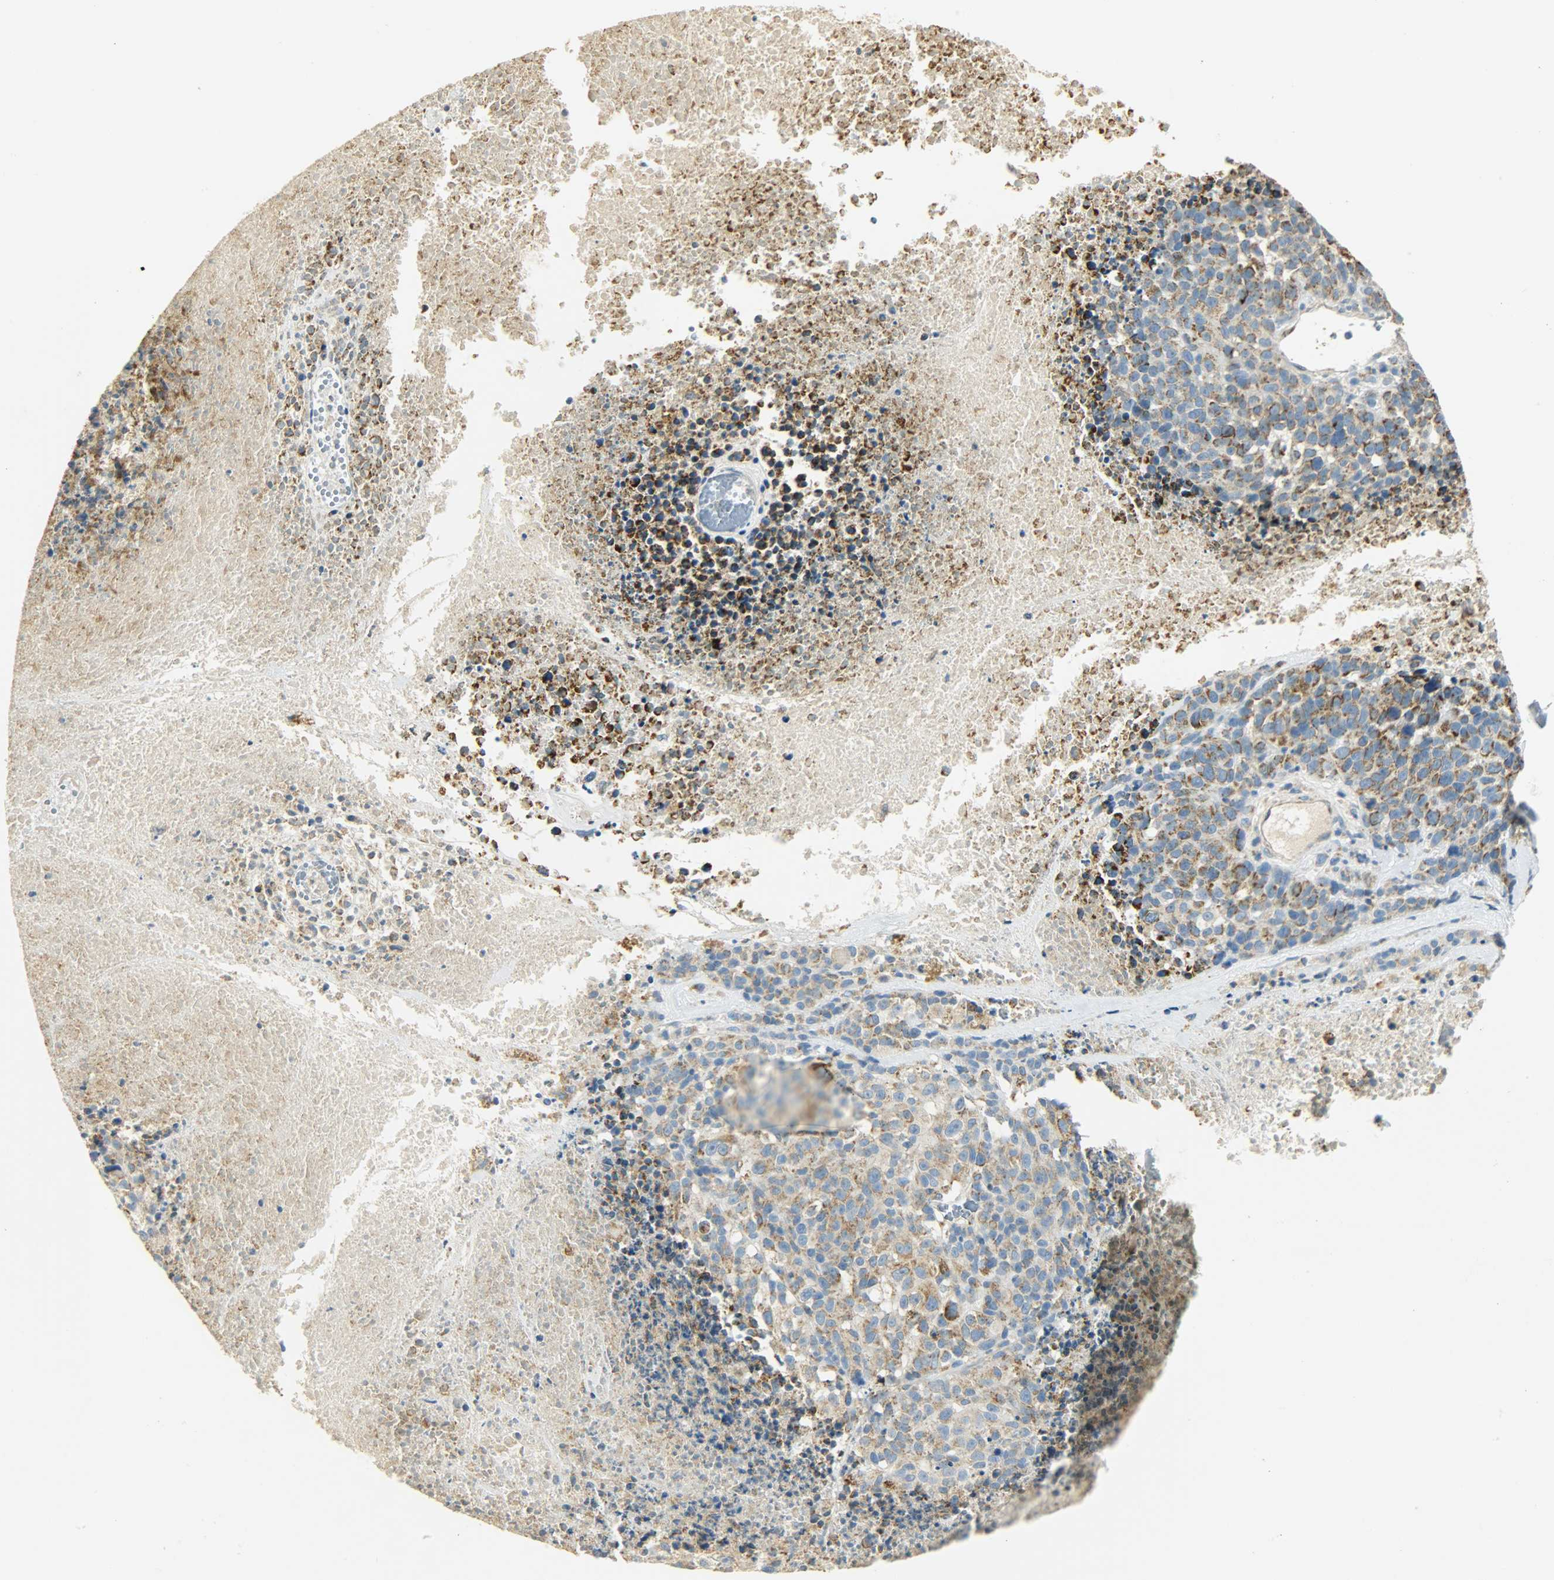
{"staining": {"intensity": "moderate", "quantity": ">75%", "location": "cytoplasmic/membranous"}, "tissue": "melanoma", "cell_type": "Tumor cells", "image_type": "cancer", "snomed": [{"axis": "morphology", "description": "Malignant melanoma, Metastatic site"}, {"axis": "topography", "description": "Cerebral cortex"}], "caption": "Human melanoma stained with a brown dye demonstrates moderate cytoplasmic/membranous positive expression in approximately >75% of tumor cells.", "gene": "NNT", "patient": {"sex": "female", "age": 52}}